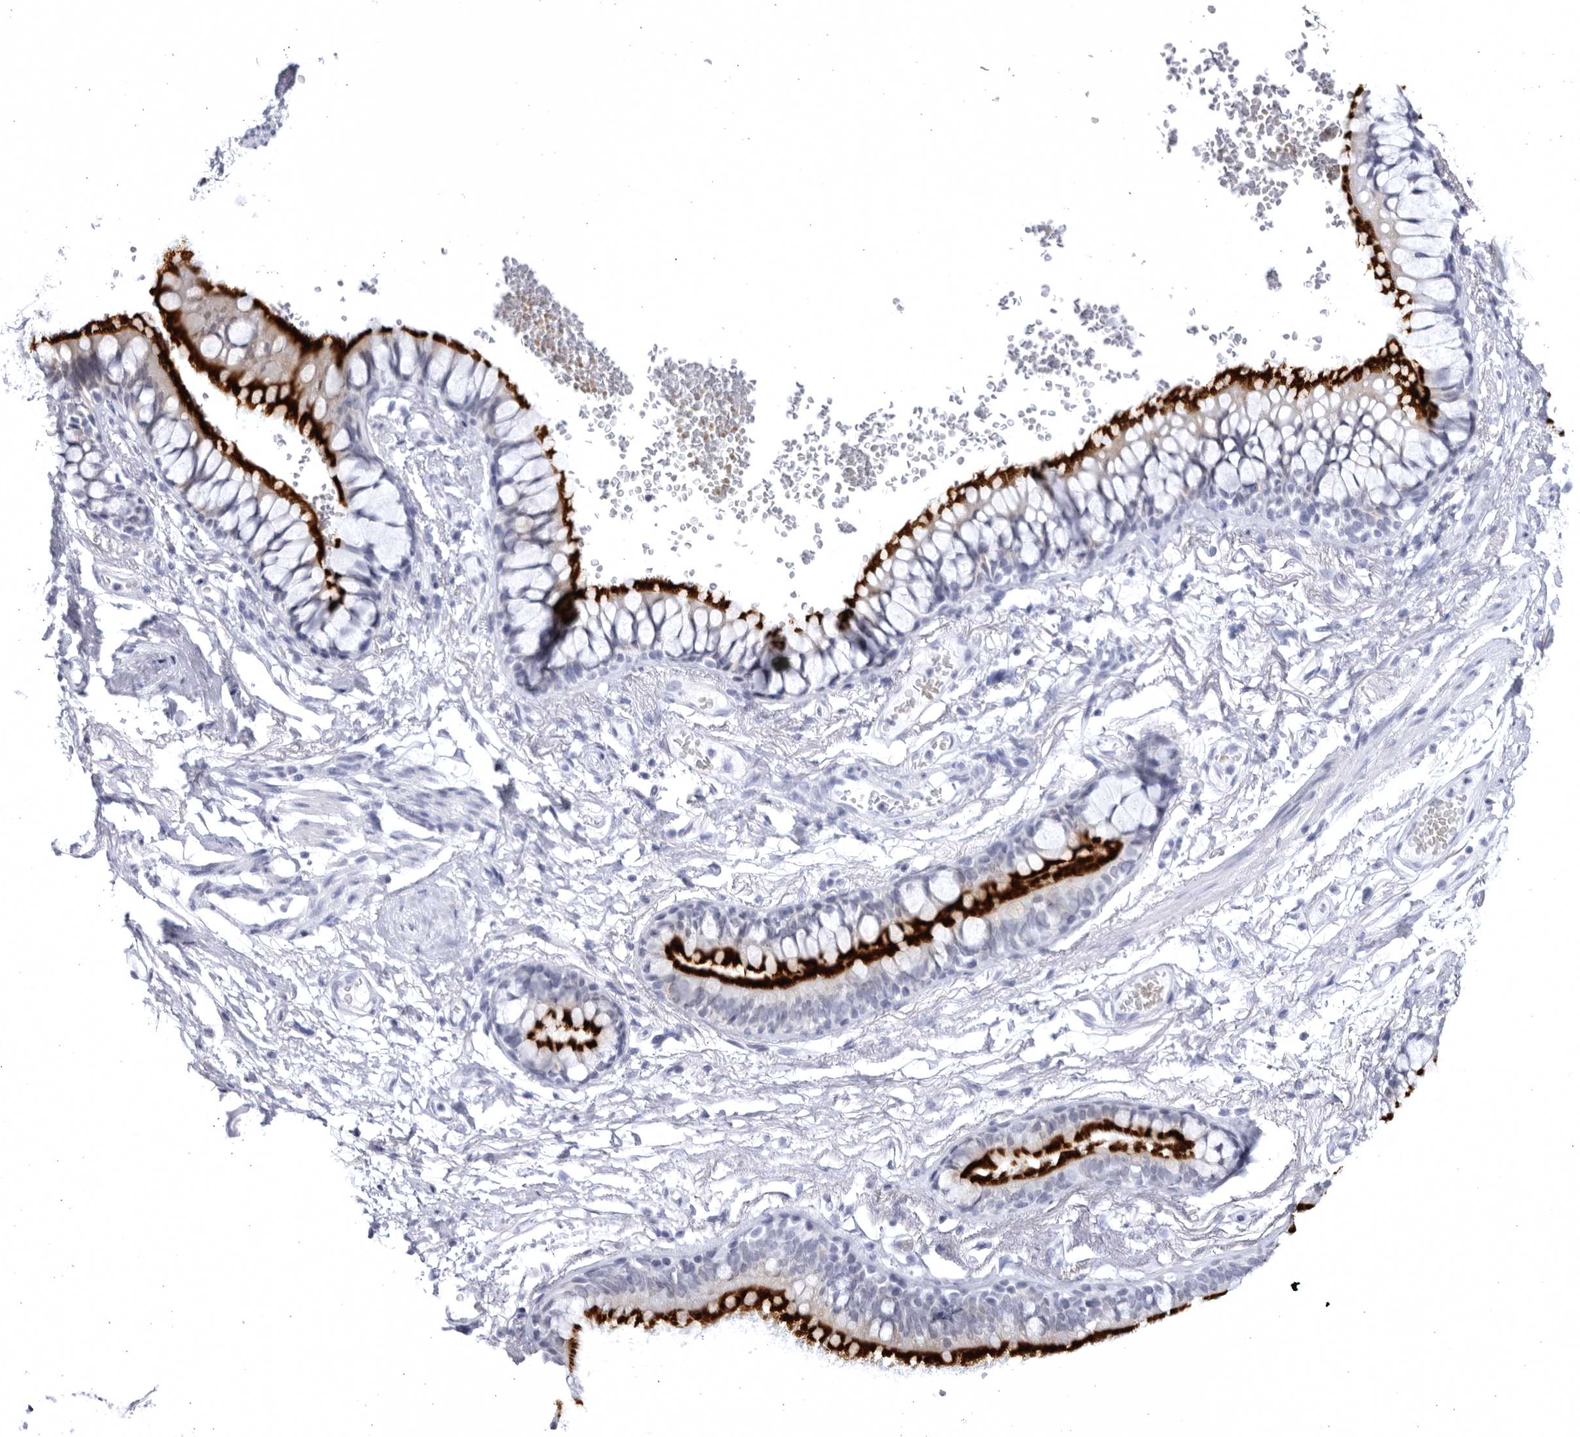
{"staining": {"intensity": "negative", "quantity": "none", "location": "none"}, "tissue": "adipose tissue", "cell_type": "Adipocytes", "image_type": "normal", "snomed": [{"axis": "morphology", "description": "Normal tissue, NOS"}, {"axis": "topography", "description": "Cartilage tissue"}, {"axis": "topography", "description": "Bronchus"}], "caption": "A high-resolution micrograph shows immunohistochemistry staining of benign adipose tissue, which displays no significant expression in adipocytes. Brightfield microscopy of immunohistochemistry (IHC) stained with DAB (brown) and hematoxylin (blue), captured at high magnification.", "gene": "CCDC181", "patient": {"sex": "female", "age": 73}}